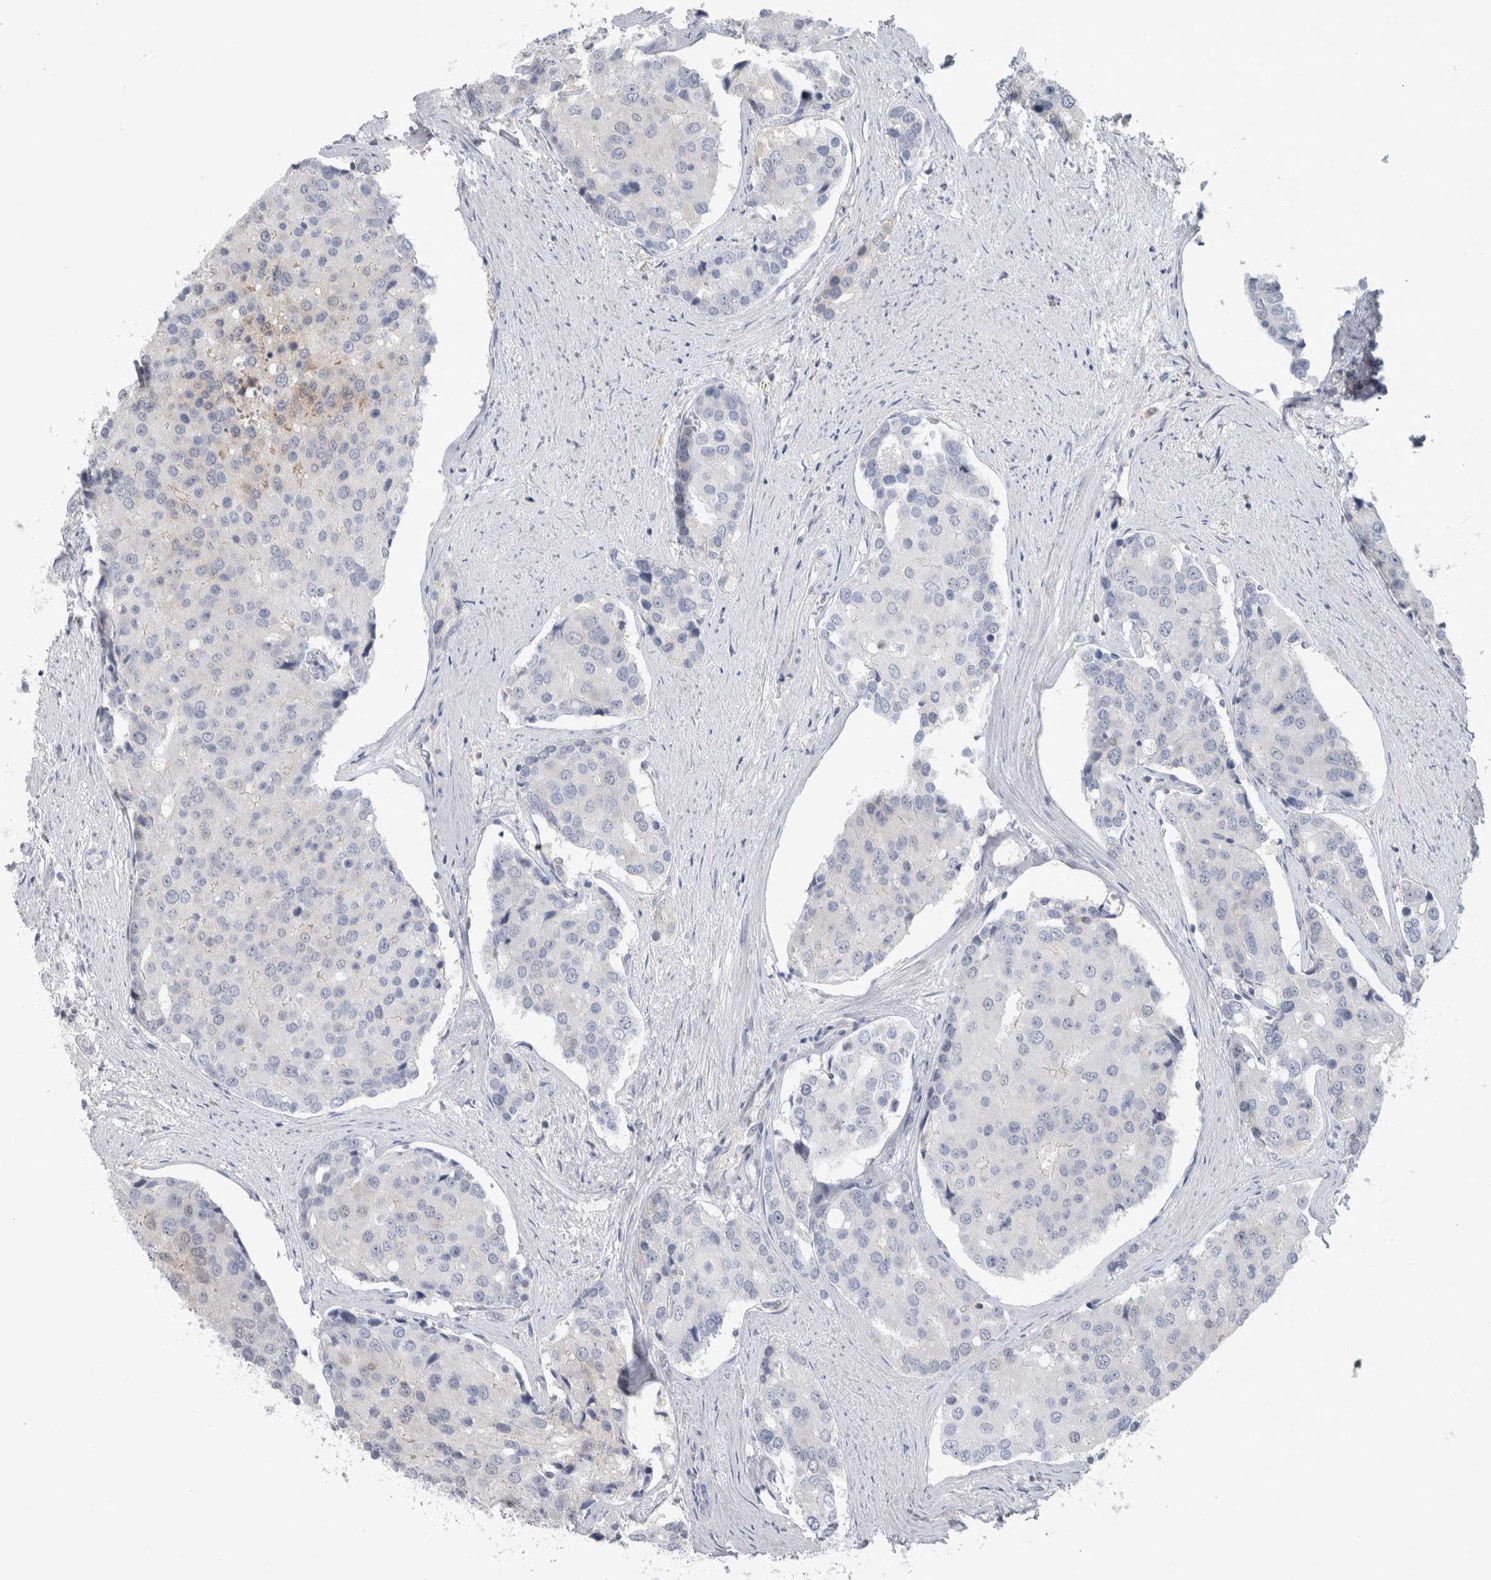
{"staining": {"intensity": "negative", "quantity": "none", "location": "none"}, "tissue": "prostate cancer", "cell_type": "Tumor cells", "image_type": "cancer", "snomed": [{"axis": "morphology", "description": "Adenocarcinoma, High grade"}, {"axis": "topography", "description": "Prostate"}], "caption": "The IHC histopathology image has no significant positivity in tumor cells of prostate high-grade adenocarcinoma tissue. Brightfield microscopy of IHC stained with DAB (brown) and hematoxylin (blue), captured at high magnification.", "gene": "HTATIP2", "patient": {"sex": "male", "age": 50}}